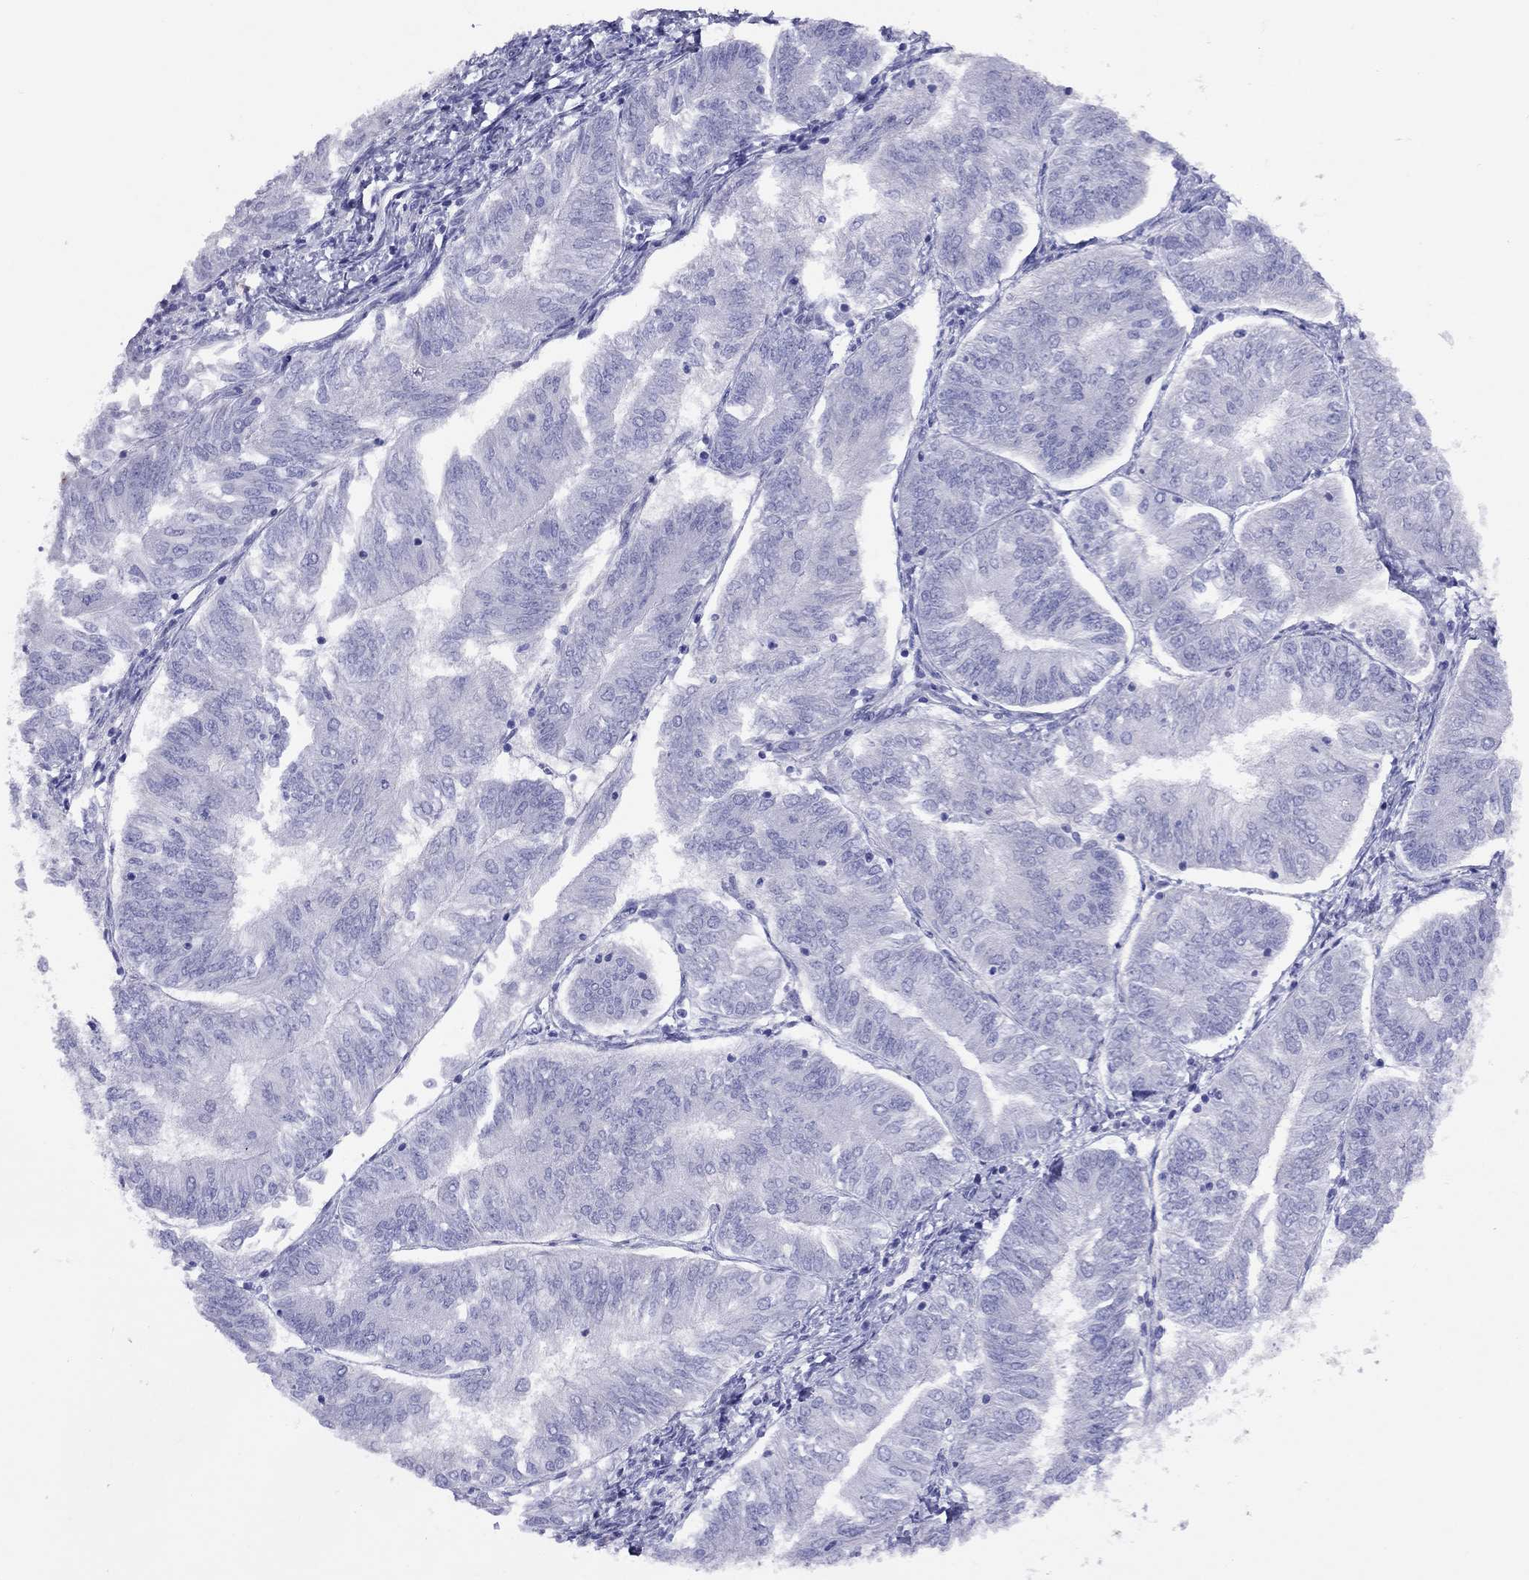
{"staining": {"intensity": "negative", "quantity": "none", "location": "none"}, "tissue": "endometrial cancer", "cell_type": "Tumor cells", "image_type": "cancer", "snomed": [{"axis": "morphology", "description": "Adenocarcinoma, NOS"}, {"axis": "topography", "description": "Endometrium"}], "caption": "Micrograph shows no significant protein staining in tumor cells of endometrial adenocarcinoma.", "gene": "SPINT4", "patient": {"sex": "female", "age": 58}}